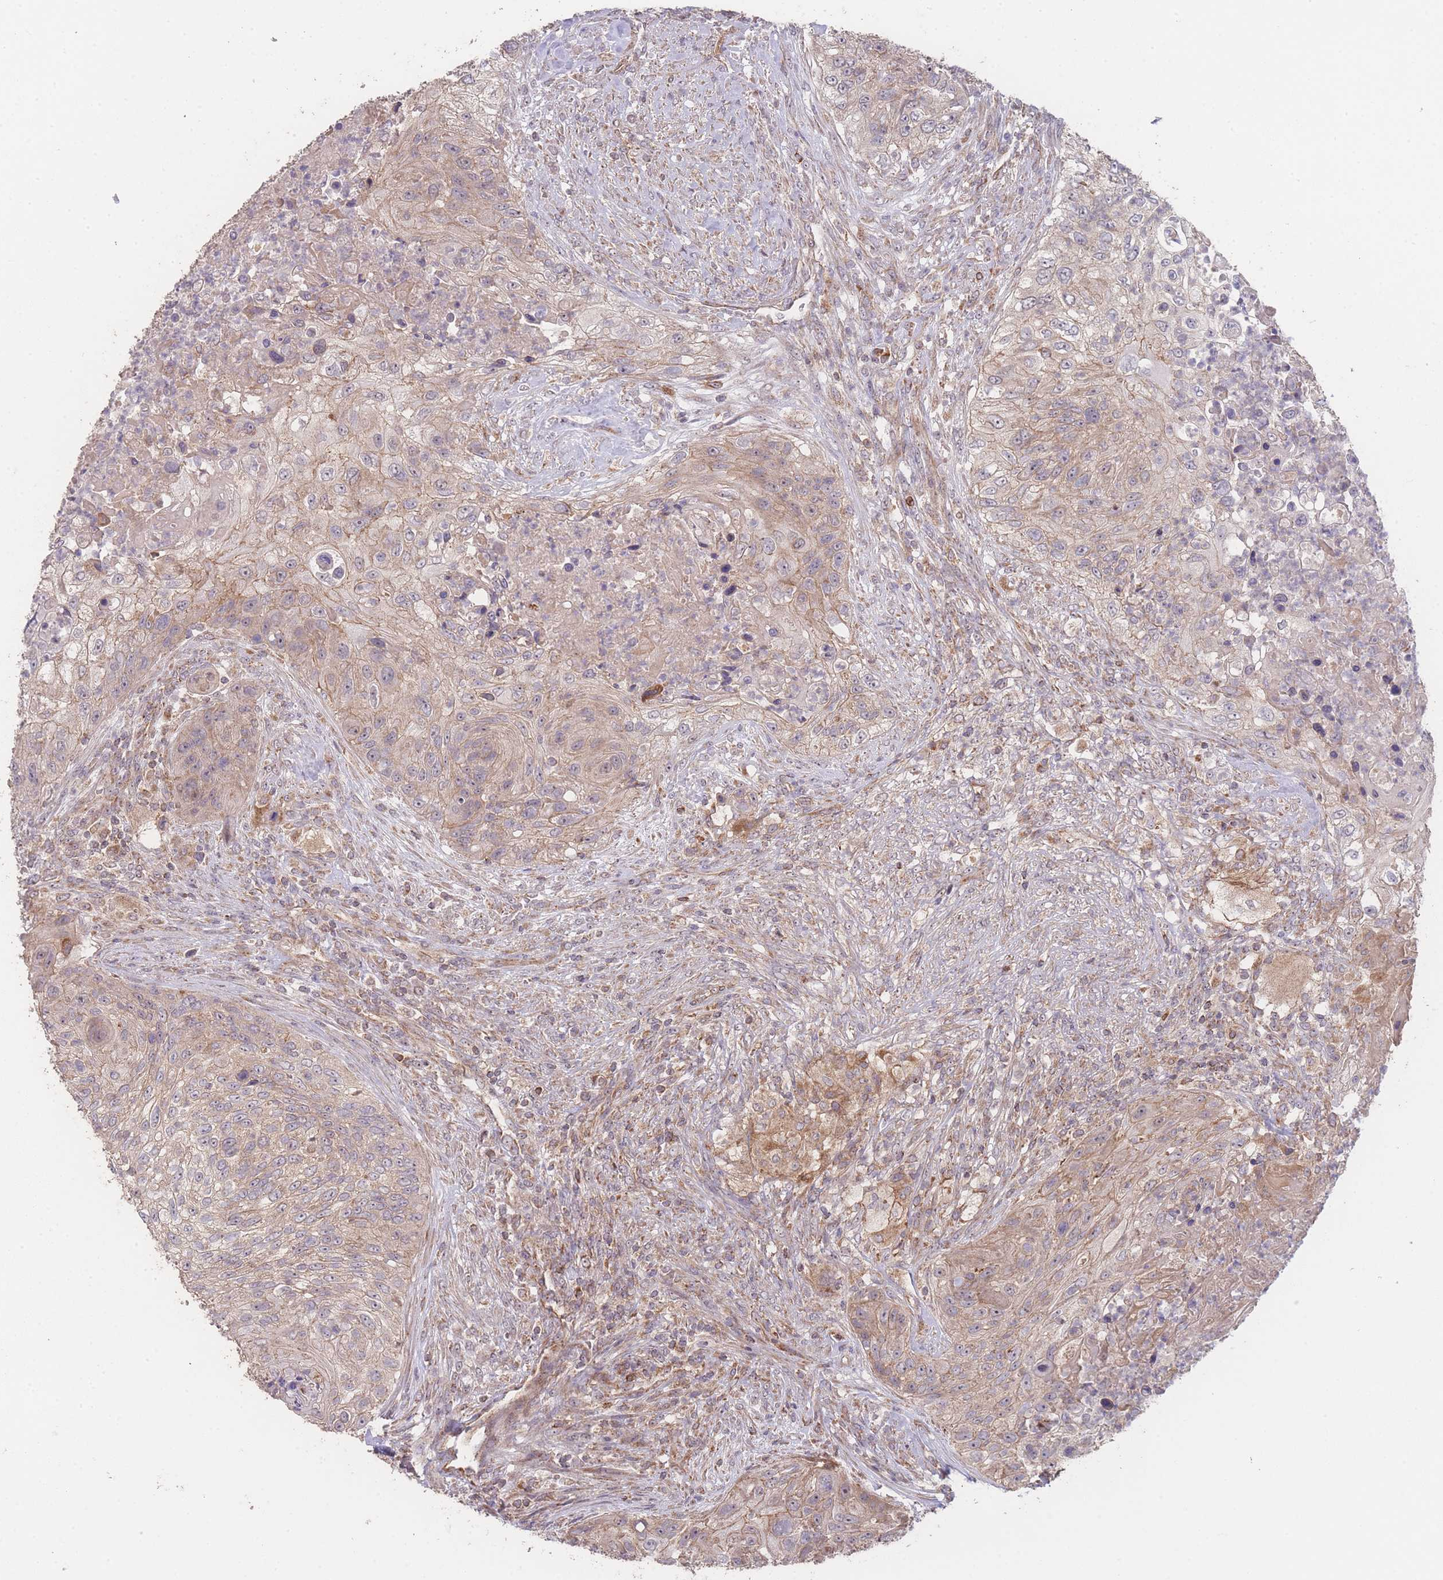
{"staining": {"intensity": "weak", "quantity": "25%-75%", "location": "cytoplasmic/membranous"}, "tissue": "urothelial cancer", "cell_type": "Tumor cells", "image_type": "cancer", "snomed": [{"axis": "morphology", "description": "Urothelial carcinoma, High grade"}, {"axis": "topography", "description": "Urinary bladder"}], "caption": "The histopathology image displays staining of urothelial cancer, revealing weak cytoplasmic/membranous protein expression (brown color) within tumor cells.", "gene": "PXMP4", "patient": {"sex": "female", "age": 60}}